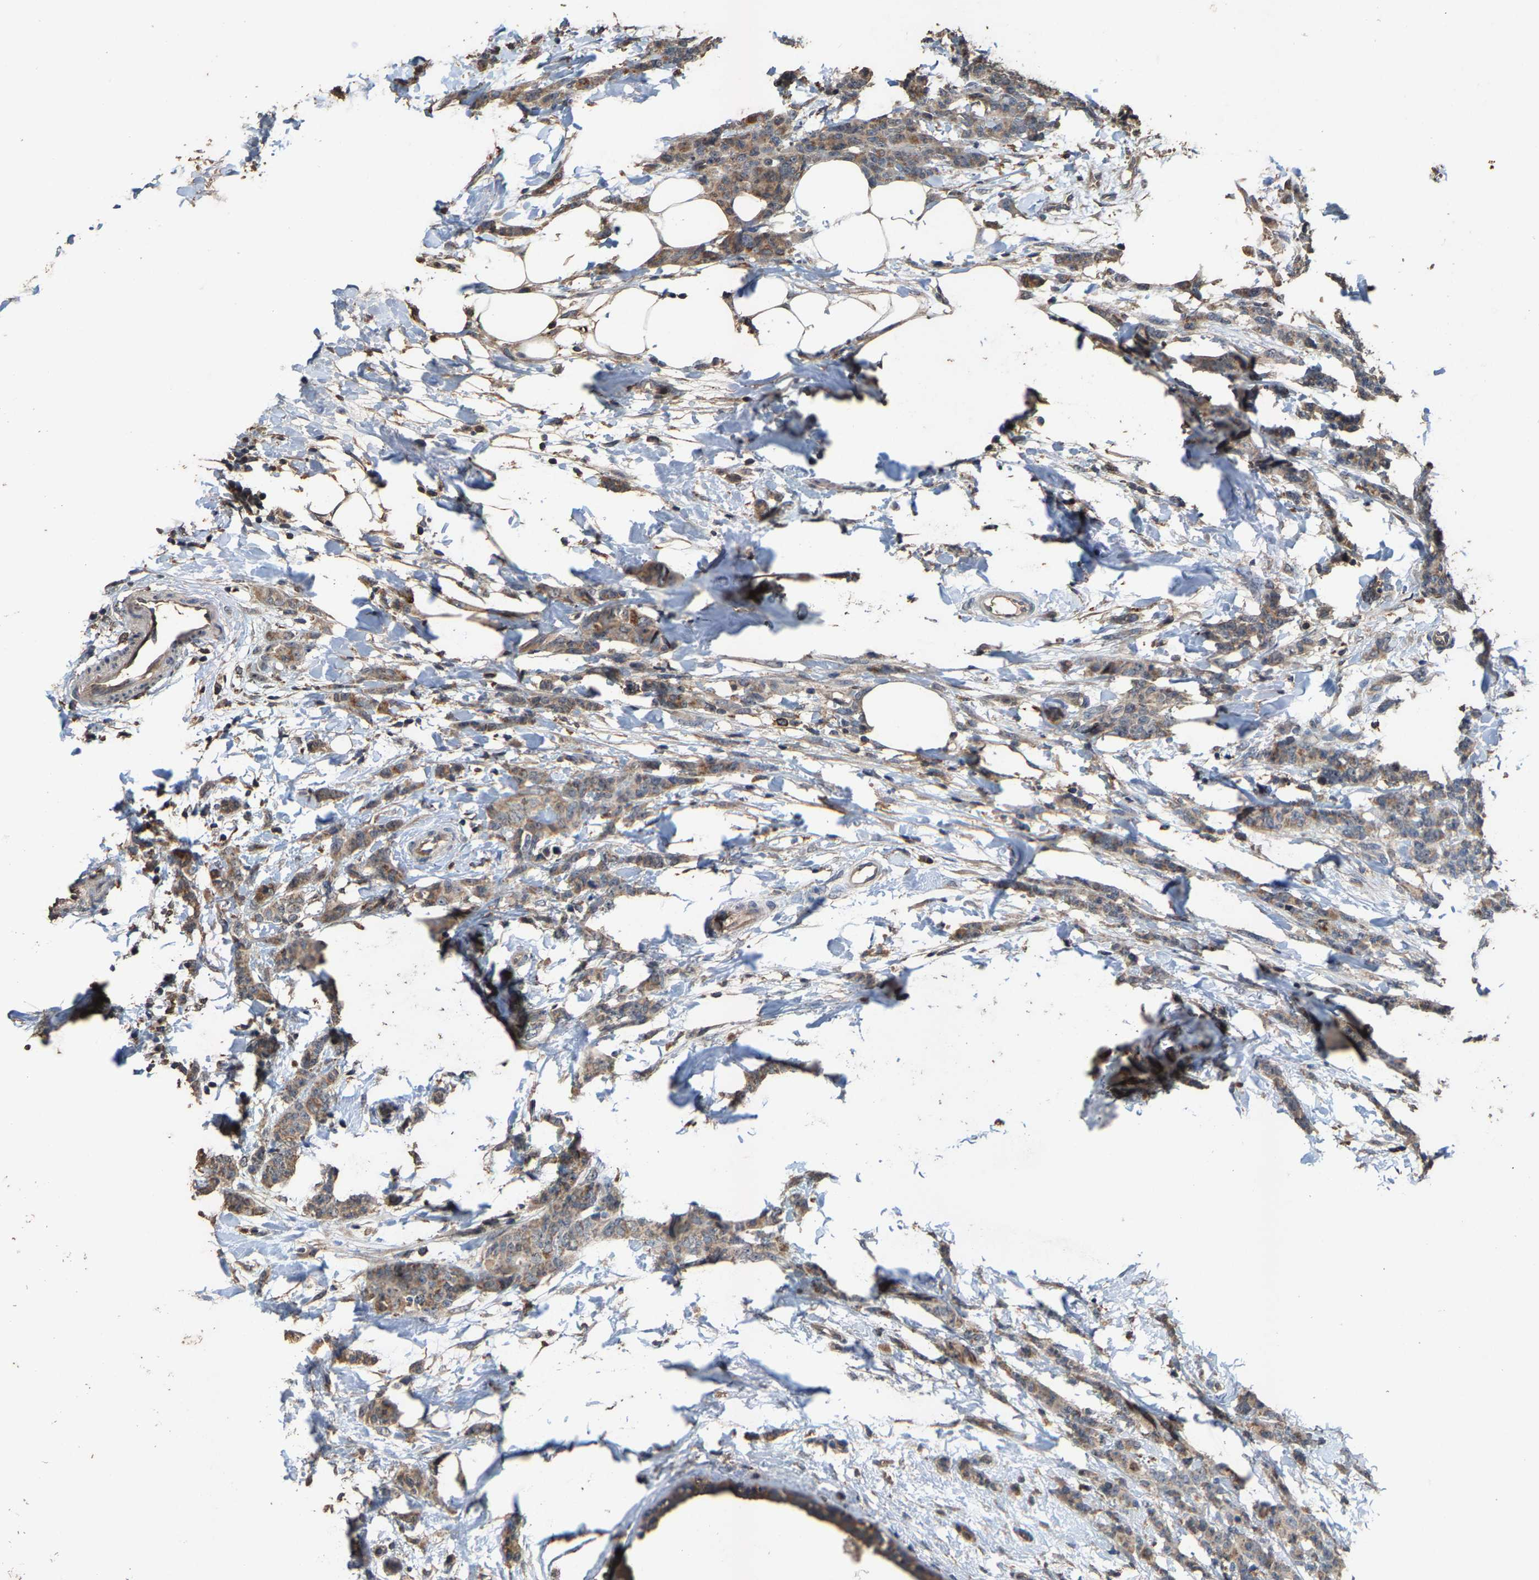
{"staining": {"intensity": "moderate", "quantity": ">75%", "location": "cytoplasmic/membranous"}, "tissue": "breast cancer", "cell_type": "Tumor cells", "image_type": "cancer", "snomed": [{"axis": "morphology", "description": "Normal tissue, NOS"}, {"axis": "morphology", "description": "Duct carcinoma"}, {"axis": "topography", "description": "Breast"}], "caption": "Immunohistochemistry (IHC) image of neoplastic tissue: breast invasive ductal carcinoma stained using immunohistochemistry (IHC) demonstrates medium levels of moderate protein expression localized specifically in the cytoplasmic/membranous of tumor cells, appearing as a cytoplasmic/membranous brown color.", "gene": "TDRKH", "patient": {"sex": "female", "age": 40}}